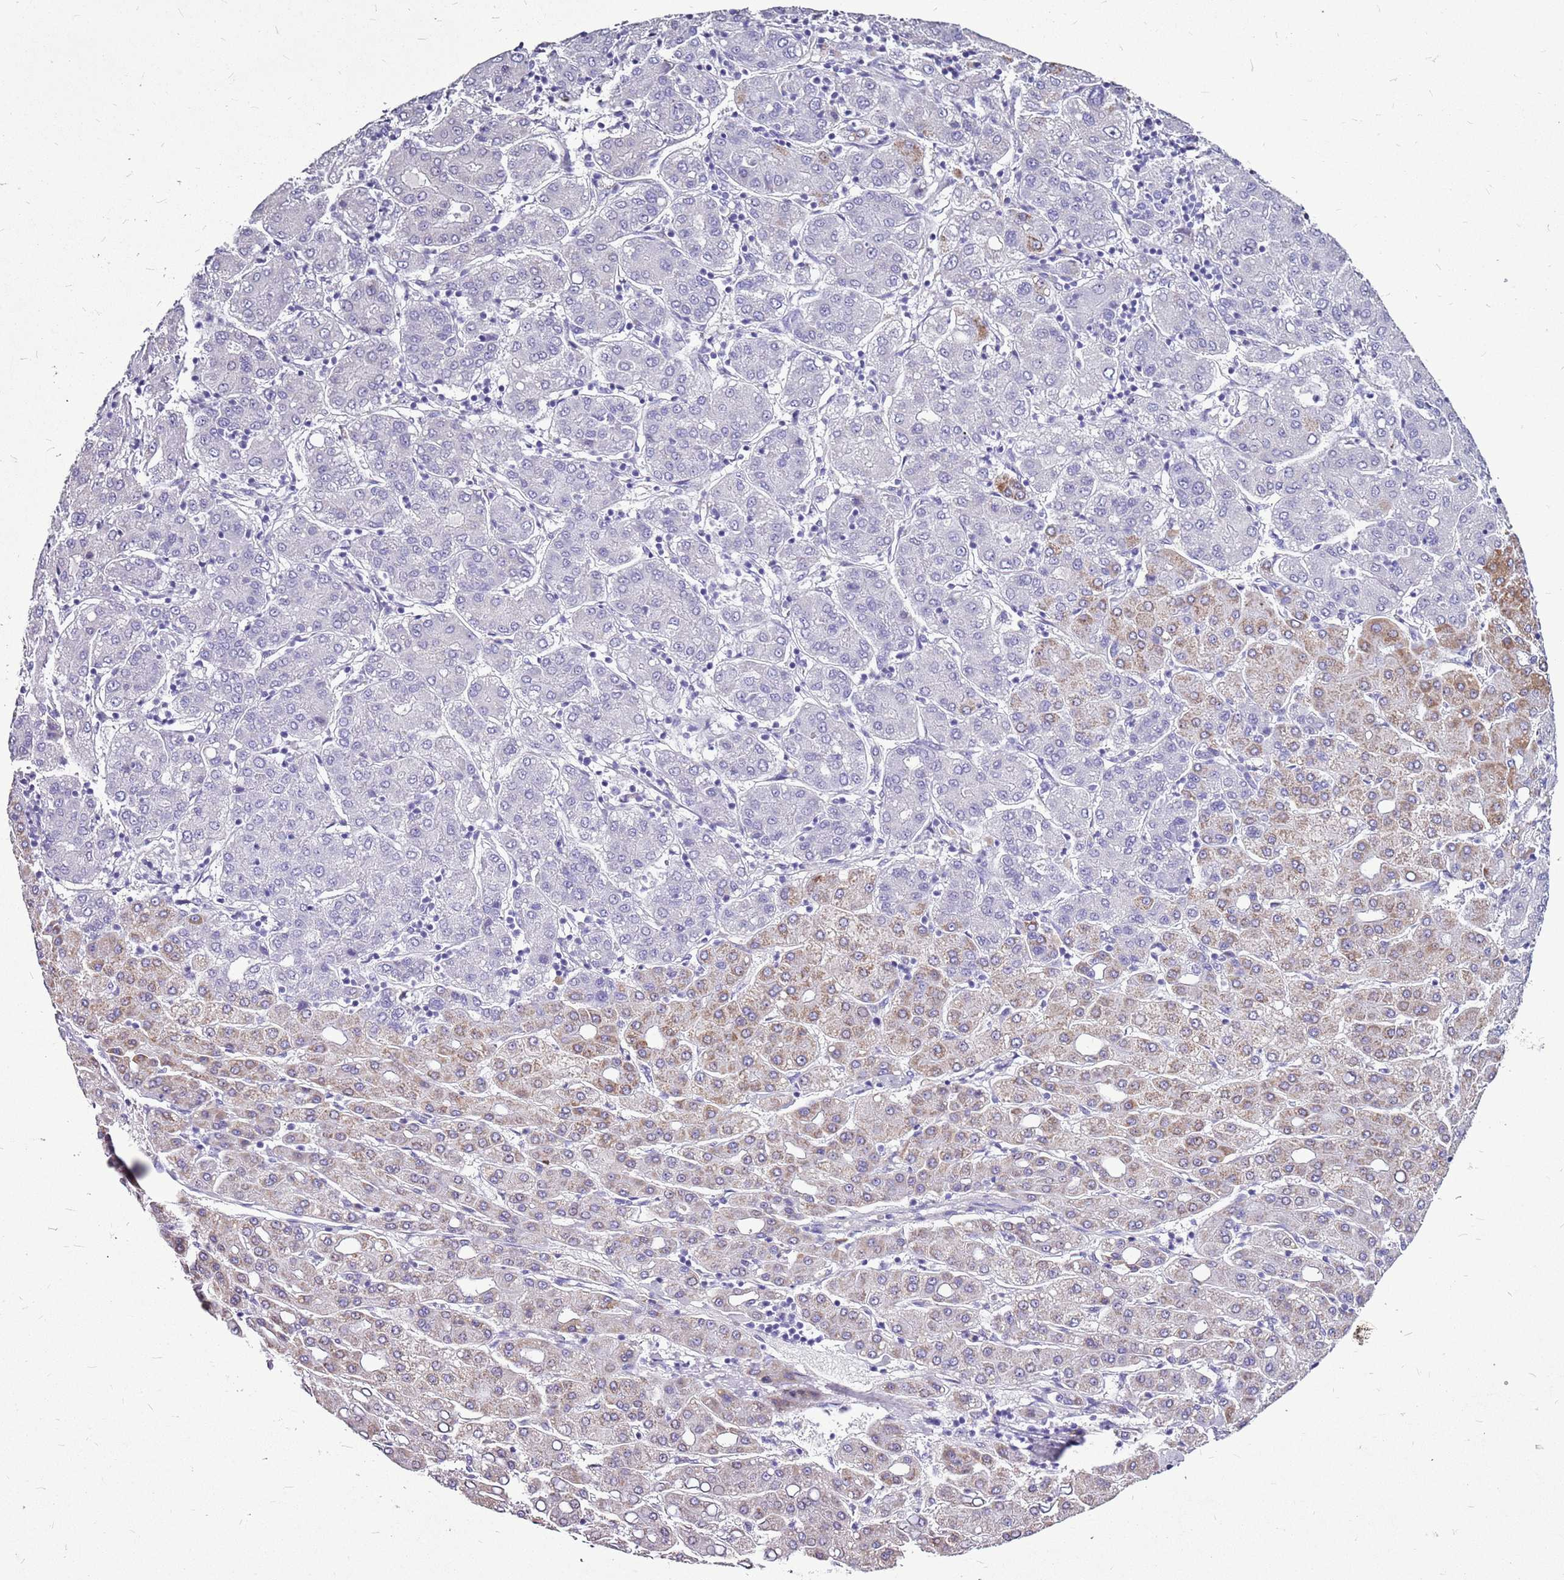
{"staining": {"intensity": "weak", "quantity": "25%-75%", "location": "cytoplasmic/membranous"}, "tissue": "liver cancer", "cell_type": "Tumor cells", "image_type": "cancer", "snomed": [{"axis": "morphology", "description": "Carcinoma, Hepatocellular, NOS"}, {"axis": "topography", "description": "Liver"}], "caption": "Protein staining displays weak cytoplasmic/membranous positivity in about 25%-75% of tumor cells in liver hepatocellular carcinoma.", "gene": "ACSS3", "patient": {"sex": "male", "age": 65}}